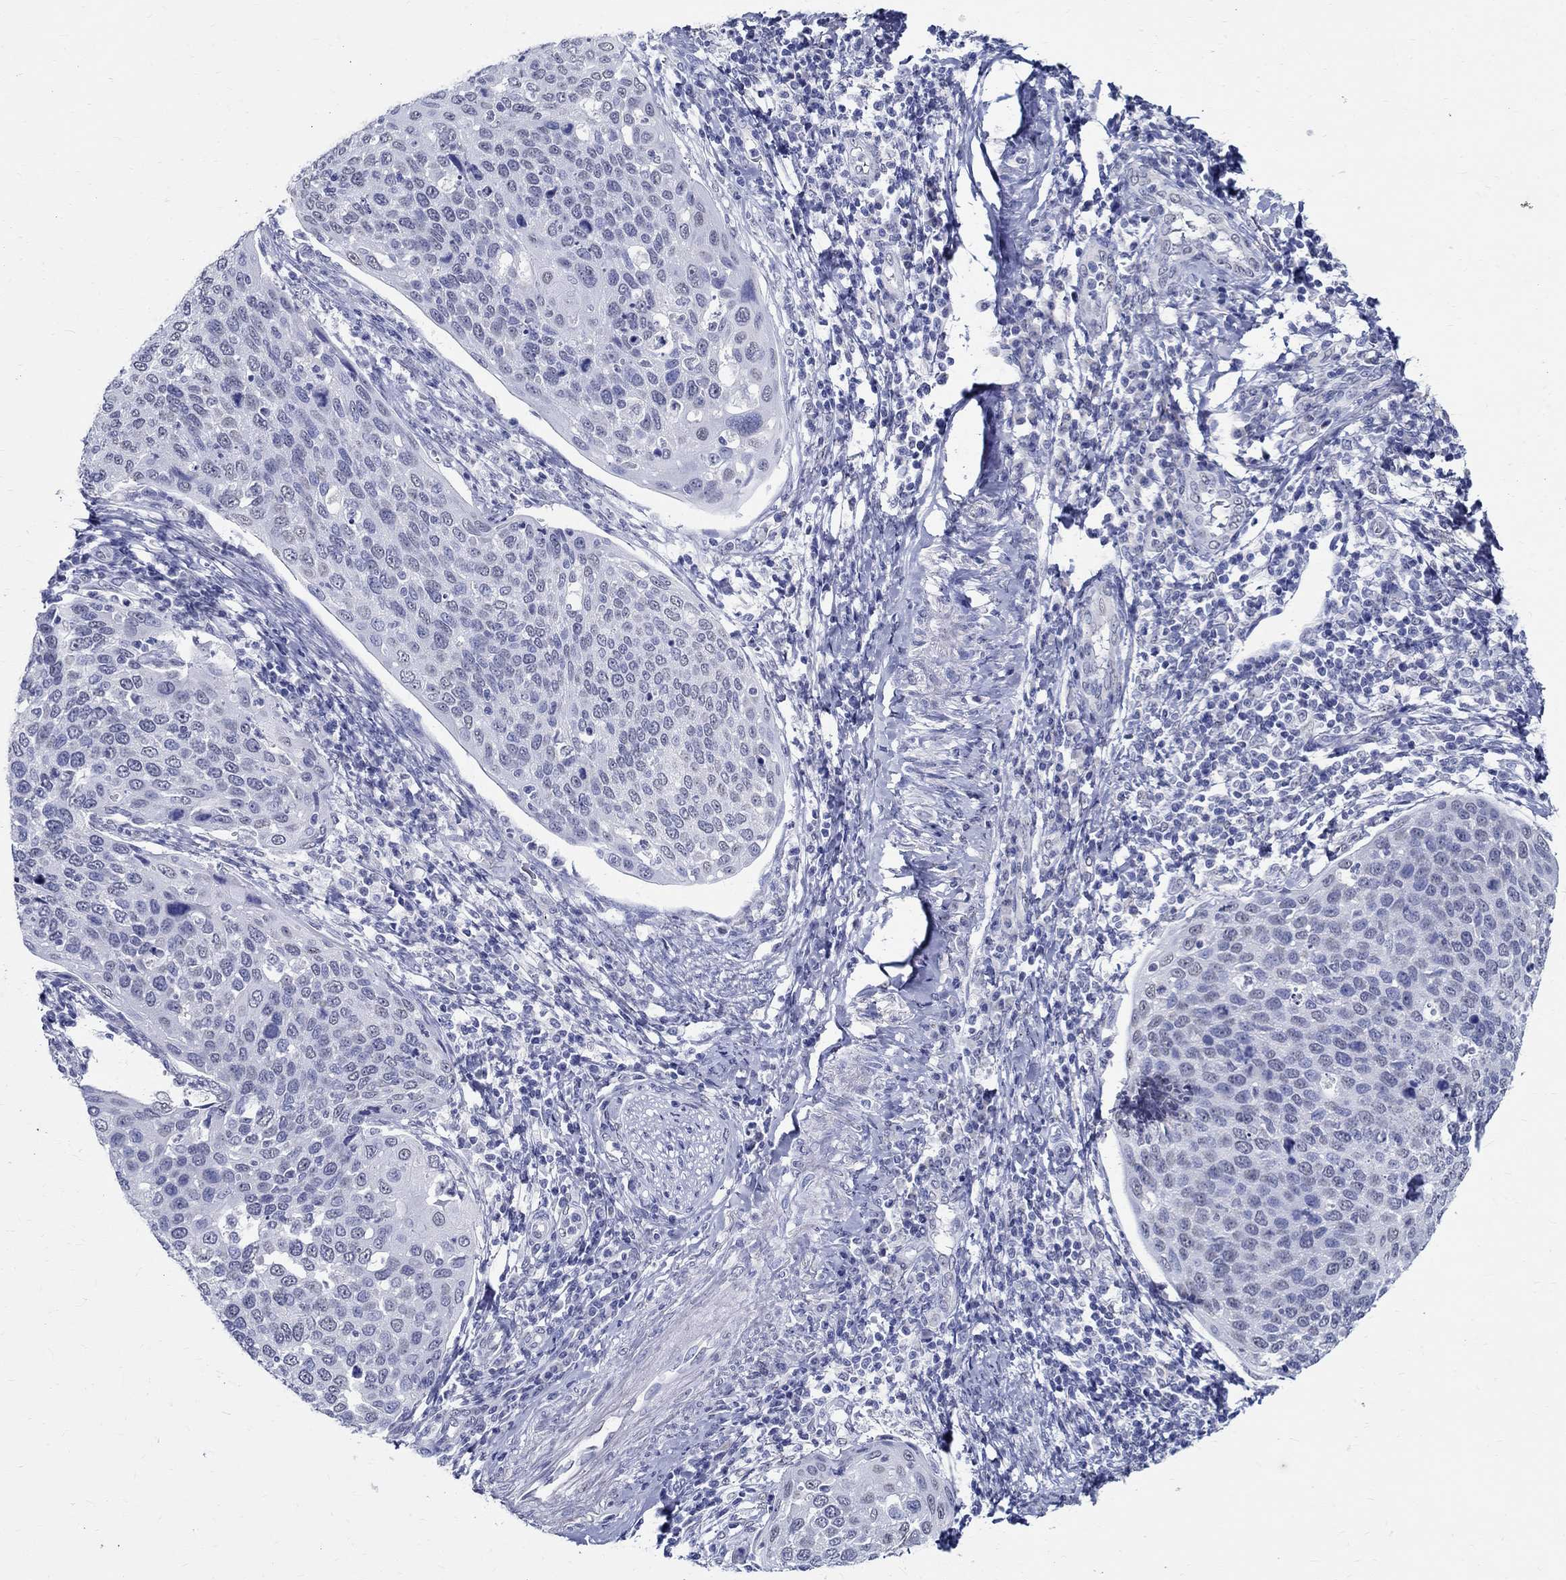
{"staining": {"intensity": "negative", "quantity": "none", "location": "none"}, "tissue": "cervical cancer", "cell_type": "Tumor cells", "image_type": "cancer", "snomed": [{"axis": "morphology", "description": "Squamous cell carcinoma, NOS"}, {"axis": "topography", "description": "Cervix"}], "caption": "Protein analysis of cervical squamous cell carcinoma reveals no significant positivity in tumor cells.", "gene": "TSPAN16", "patient": {"sex": "female", "age": 54}}